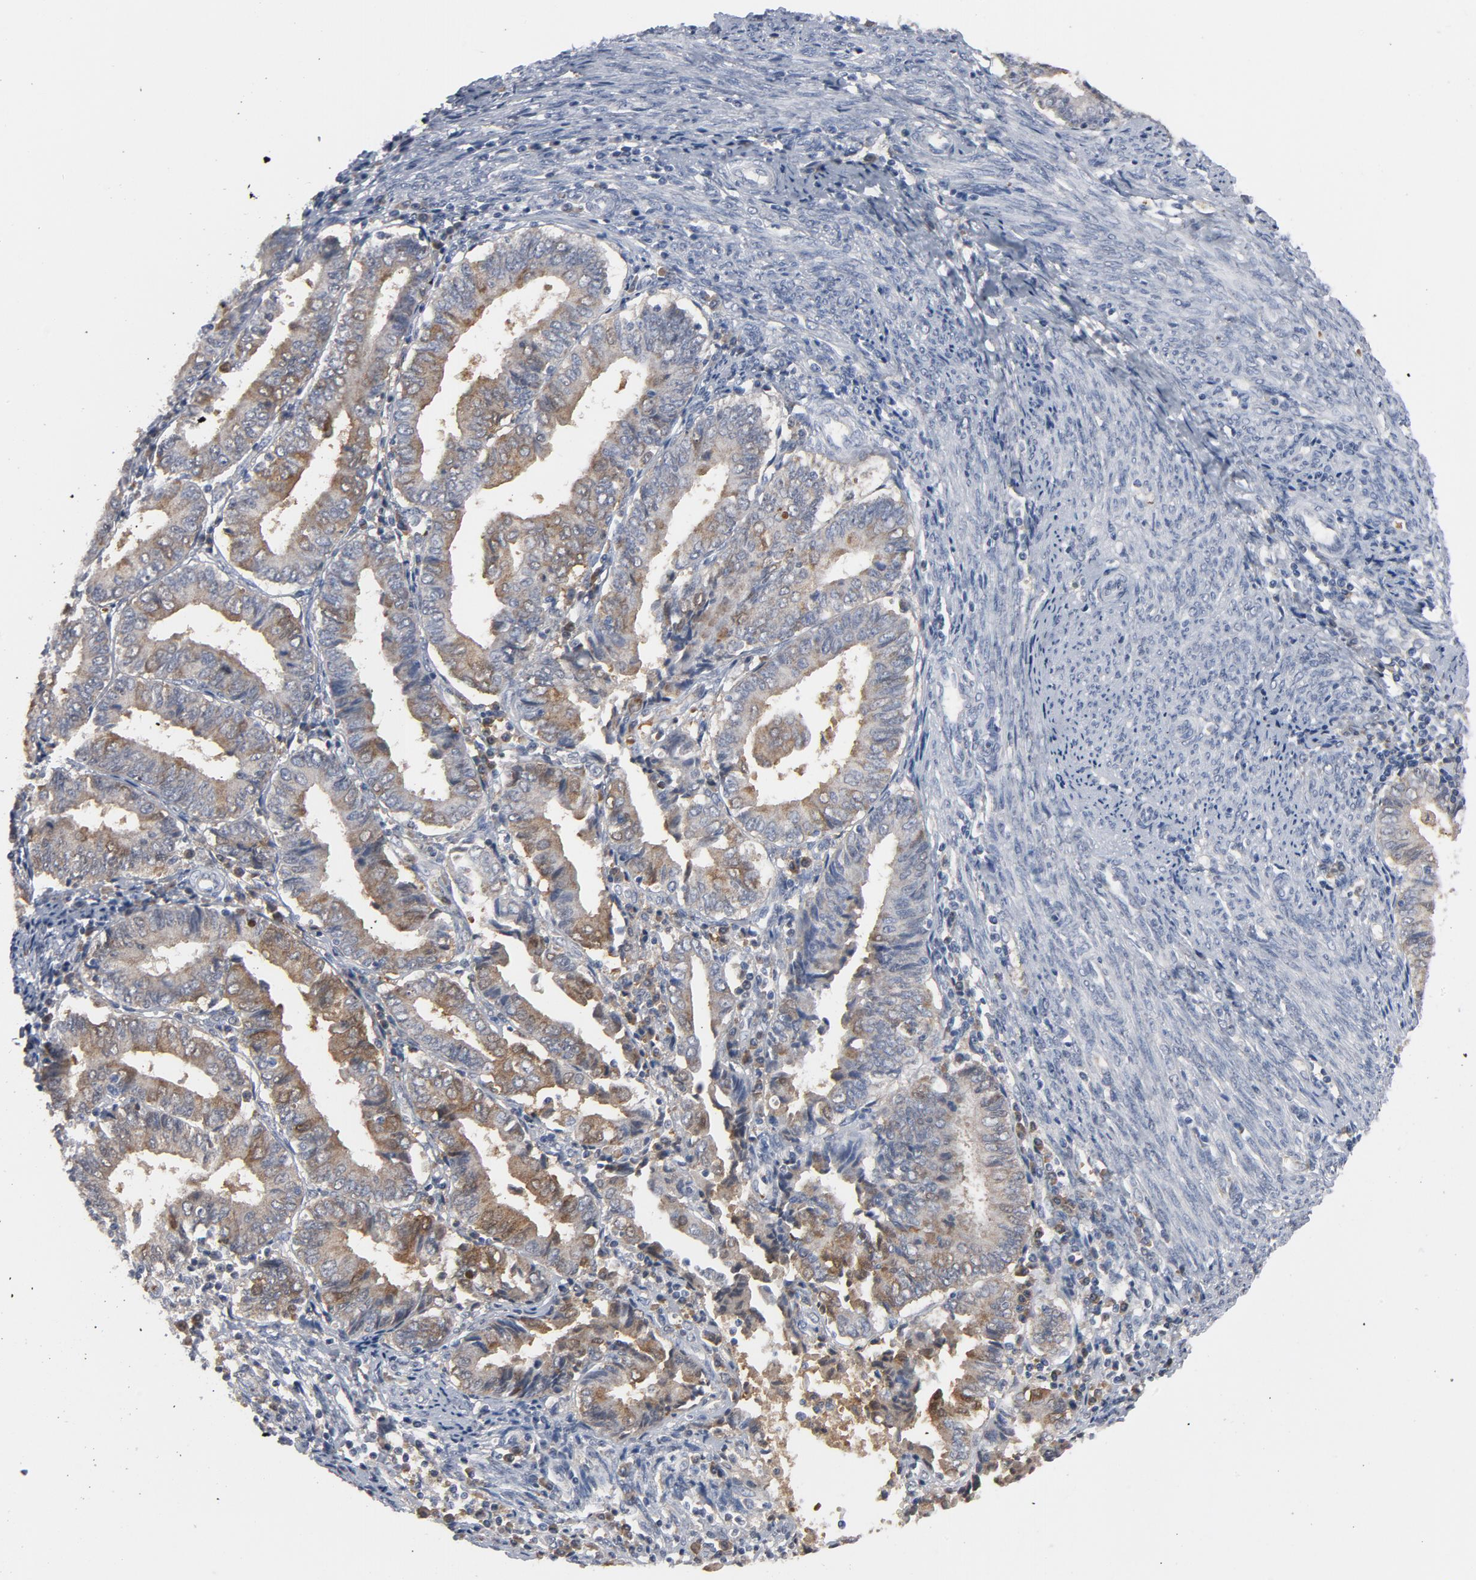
{"staining": {"intensity": "moderate", "quantity": ">75%", "location": "cytoplasmic/membranous"}, "tissue": "endometrial cancer", "cell_type": "Tumor cells", "image_type": "cancer", "snomed": [{"axis": "morphology", "description": "Adenocarcinoma, NOS"}, {"axis": "topography", "description": "Endometrium"}], "caption": "Immunohistochemistry (IHC) of endometrial cancer exhibits medium levels of moderate cytoplasmic/membranous expression in approximately >75% of tumor cells.", "gene": "PRDX1", "patient": {"sex": "female", "age": 75}}